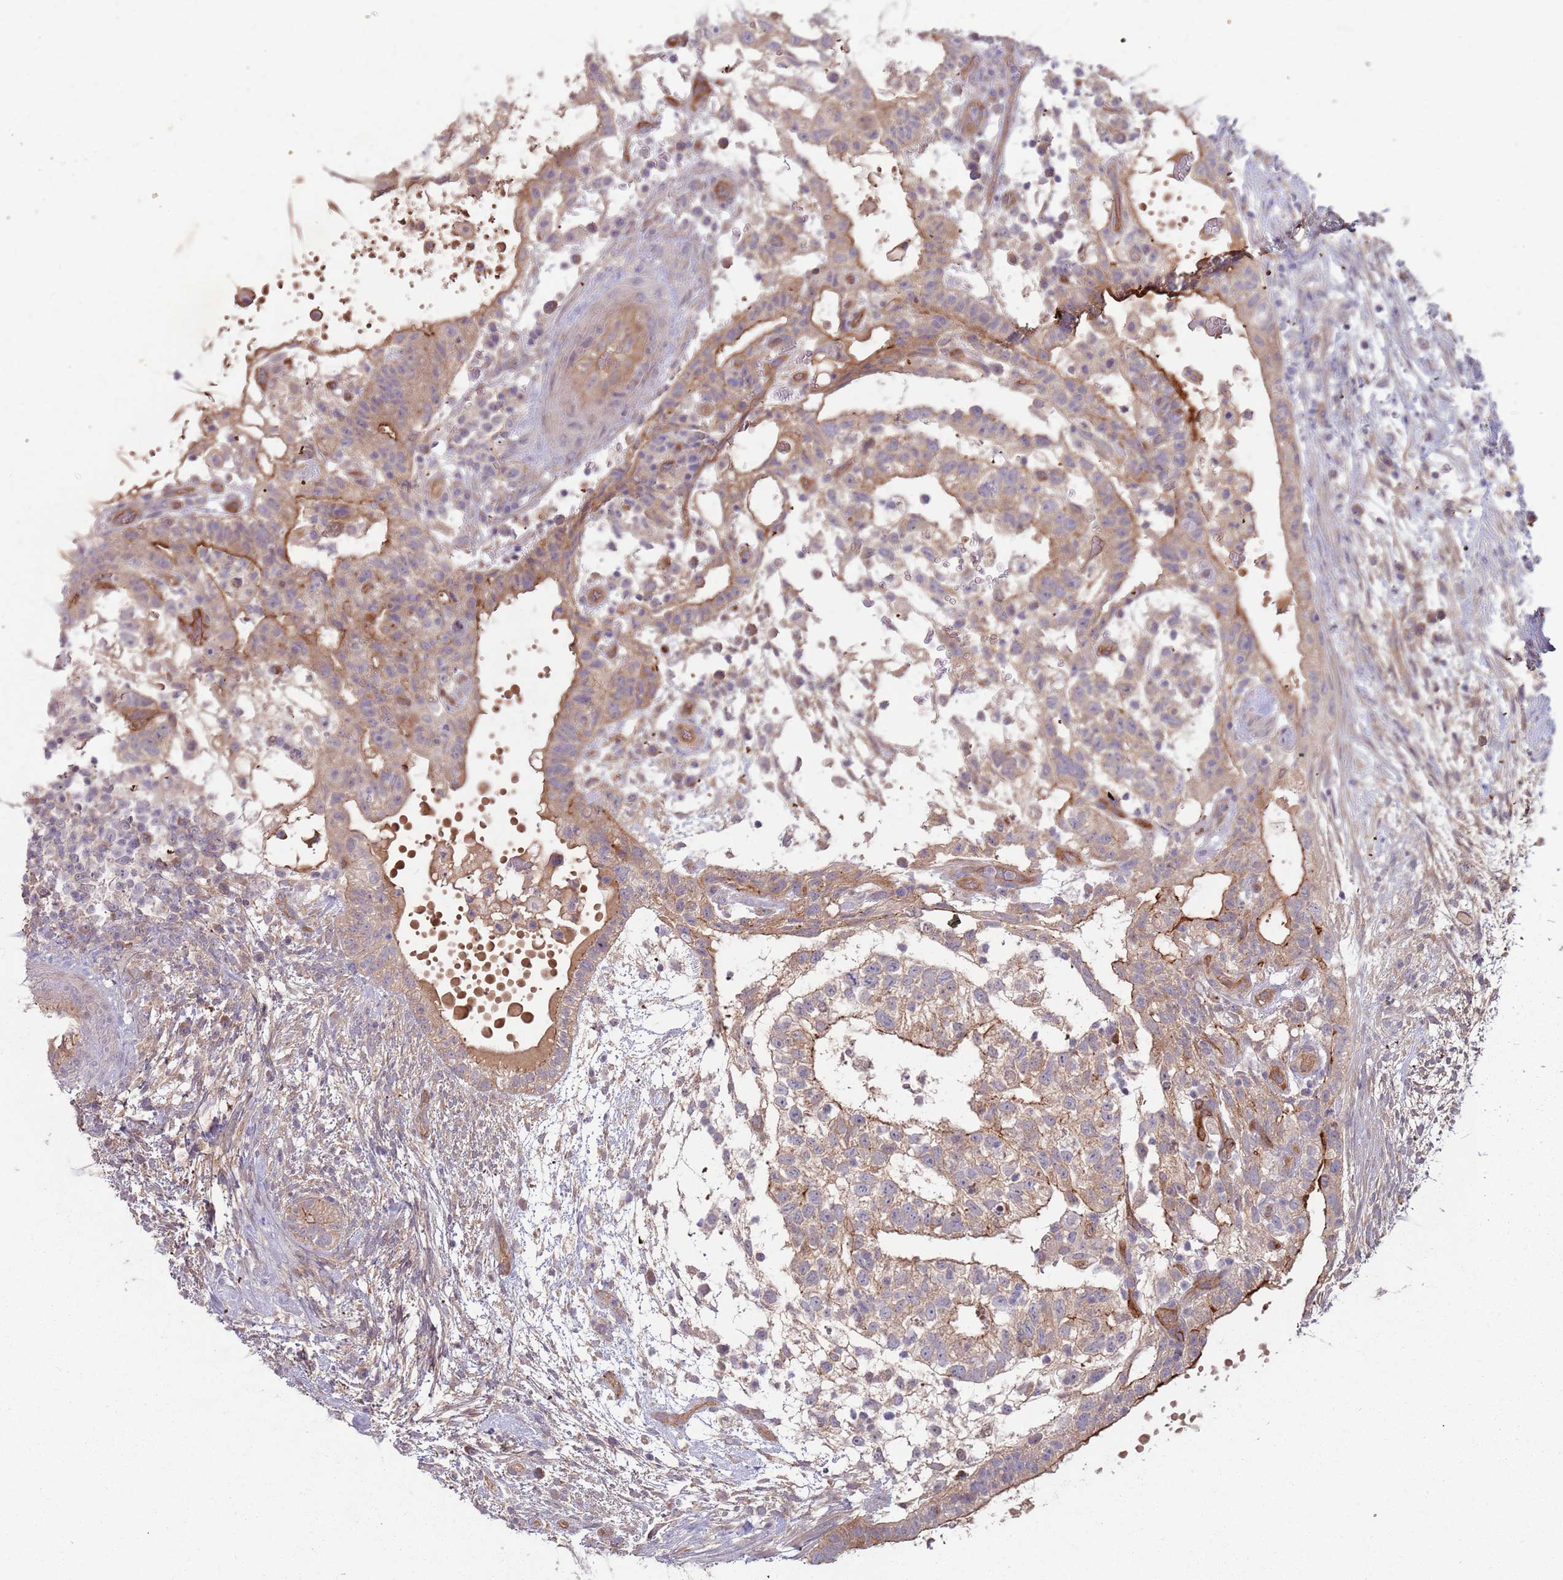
{"staining": {"intensity": "moderate", "quantity": ">75%", "location": "cytoplasmic/membranous"}, "tissue": "testis cancer", "cell_type": "Tumor cells", "image_type": "cancer", "snomed": [{"axis": "morphology", "description": "Normal tissue, NOS"}, {"axis": "morphology", "description": "Carcinoma, Embryonal, NOS"}, {"axis": "topography", "description": "Testis"}], "caption": "A brown stain highlights moderate cytoplasmic/membranous expression of a protein in human testis cancer tumor cells. (brown staining indicates protein expression, while blue staining denotes nuclei).", "gene": "SAV1", "patient": {"sex": "male", "age": 32}}